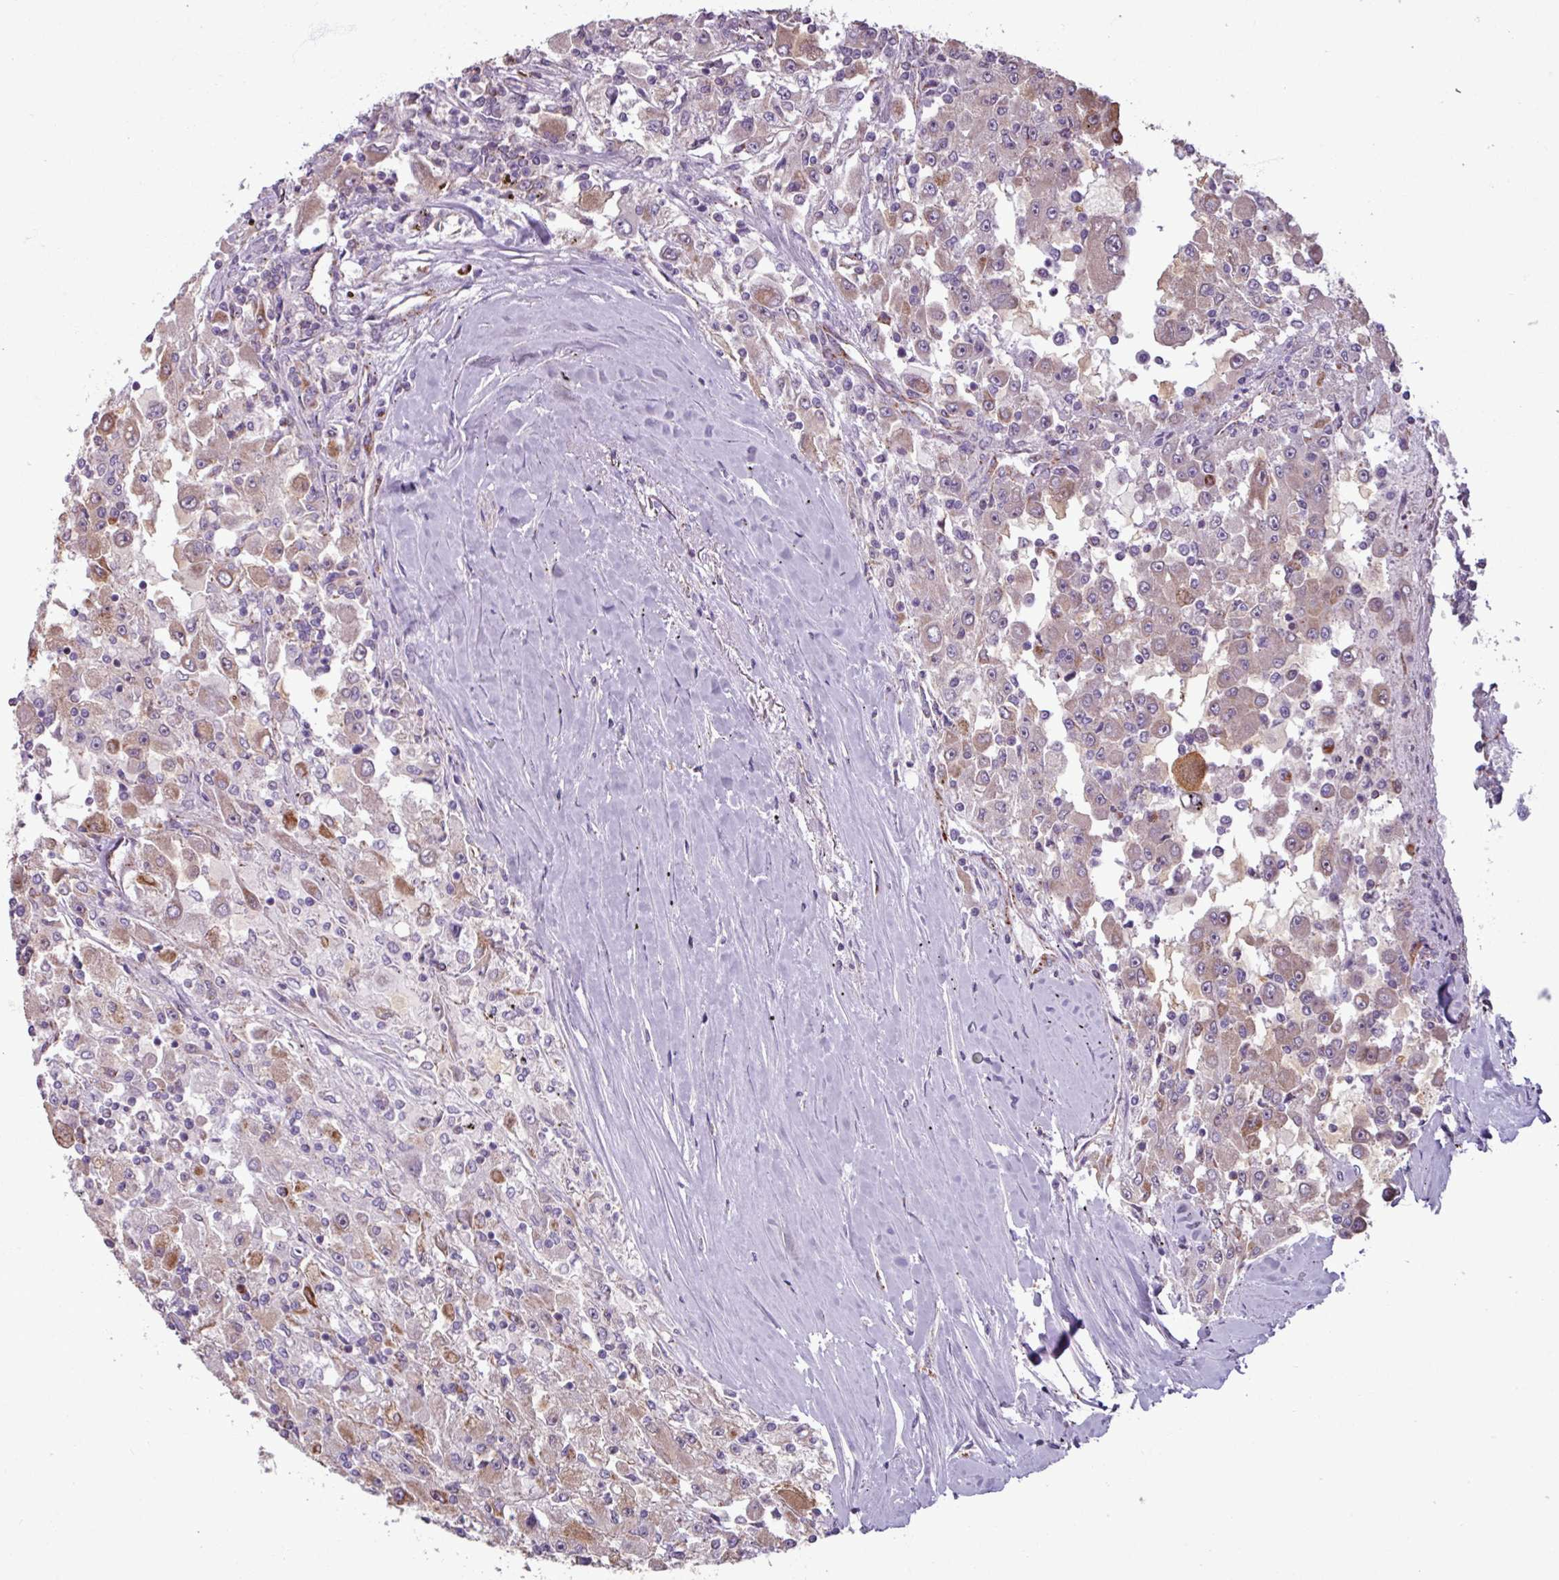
{"staining": {"intensity": "moderate", "quantity": "<25%", "location": "cytoplasmic/membranous"}, "tissue": "renal cancer", "cell_type": "Tumor cells", "image_type": "cancer", "snomed": [{"axis": "morphology", "description": "Adenocarcinoma, NOS"}, {"axis": "topography", "description": "Kidney"}], "caption": "Tumor cells reveal low levels of moderate cytoplasmic/membranous positivity in approximately <25% of cells in renal adenocarcinoma. The protein is shown in brown color, while the nuclei are stained blue.", "gene": "PNMA6A", "patient": {"sex": "female", "age": 67}}